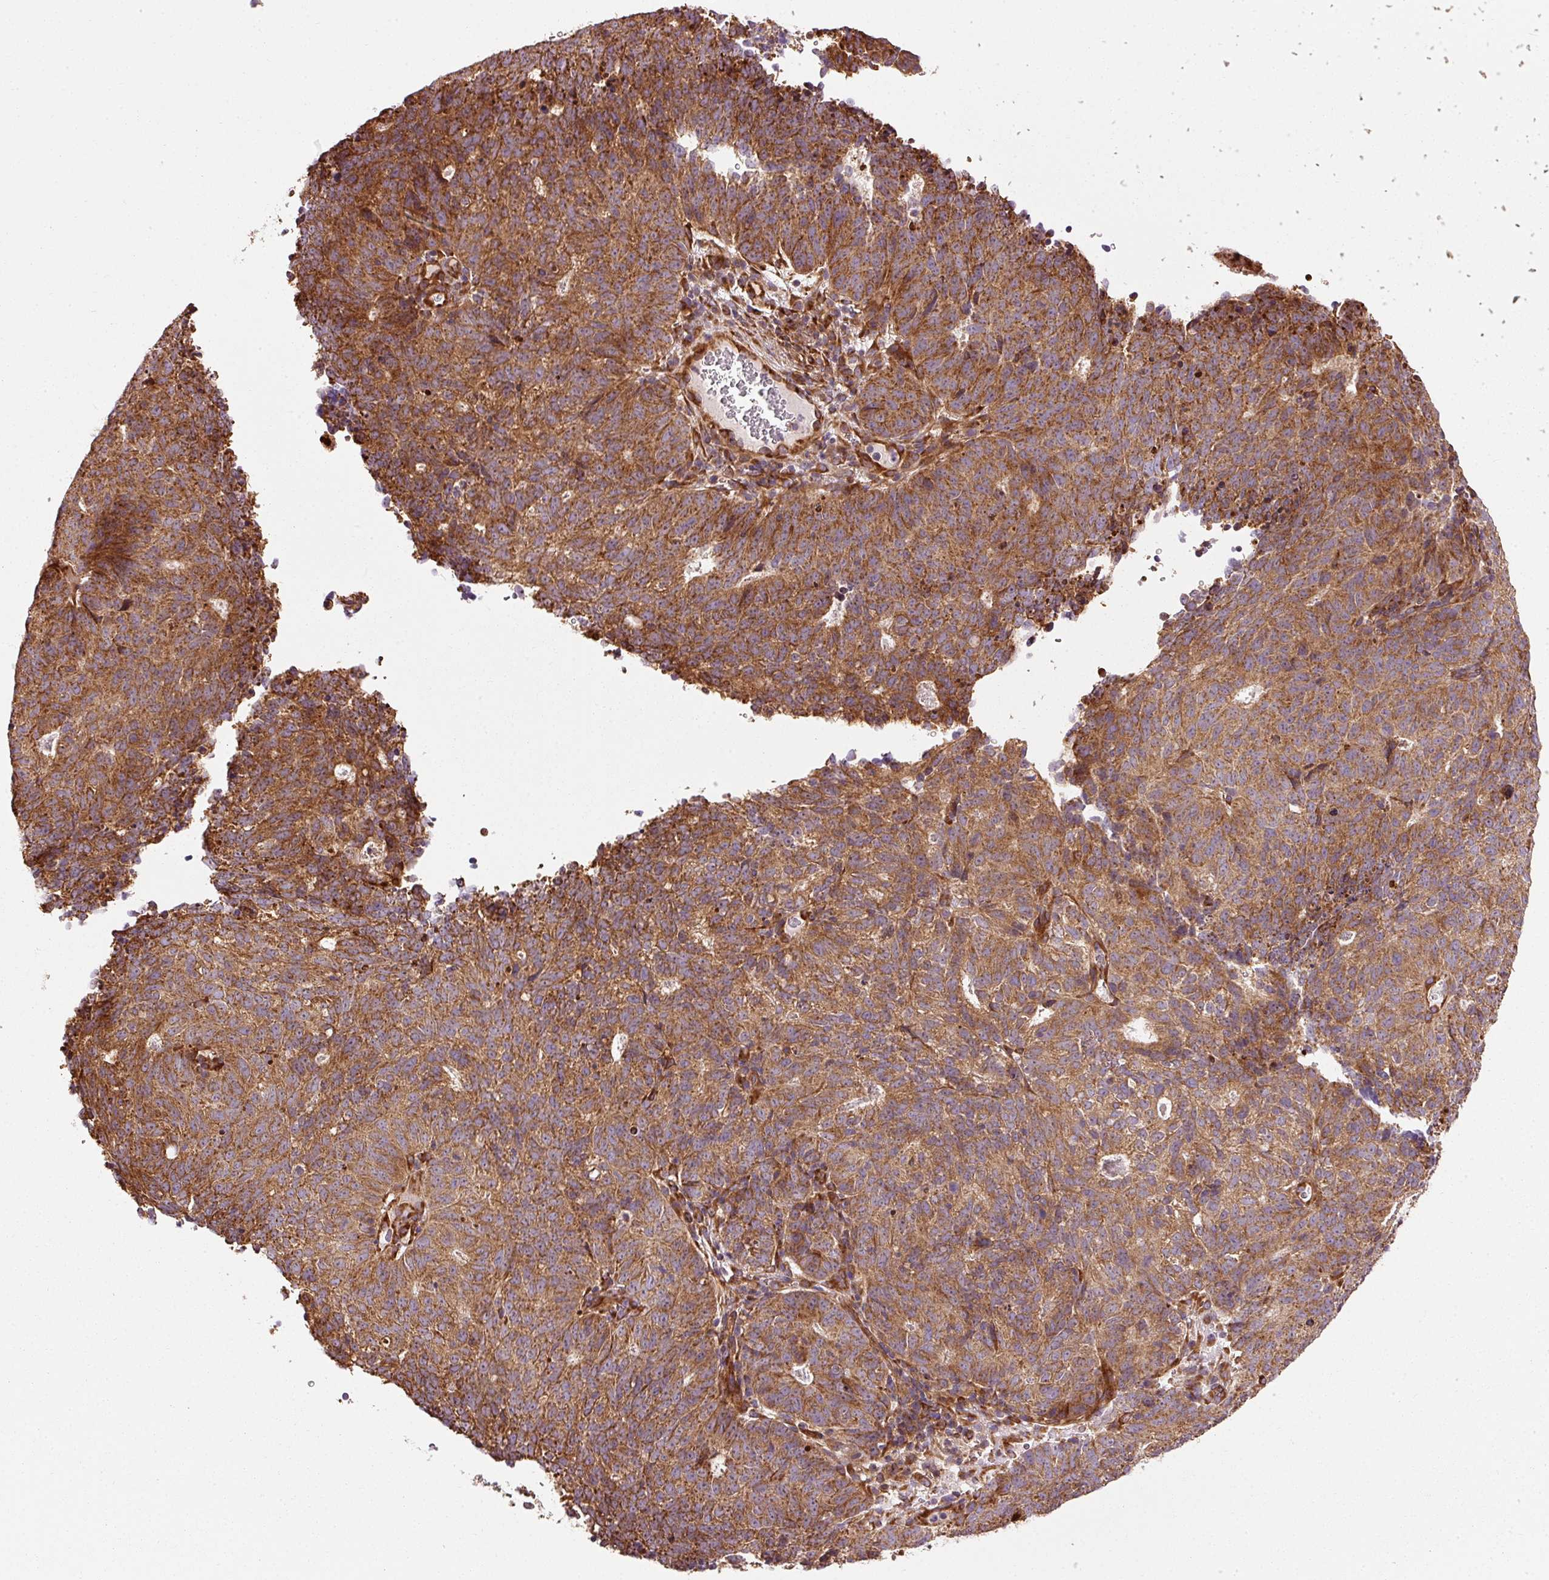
{"staining": {"intensity": "strong", "quantity": ">75%", "location": "cytoplasmic/membranous"}, "tissue": "cervical cancer", "cell_type": "Tumor cells", "image_type": "cancer", "snomed": [{"axis": "morphology", "description": "Adenocarcinoma, NOS"}, {"axis": "topography", "description": "Cervix"}], "caption": "This is a micrograph of IHC staining of cervical cancer (adenocarcinoma), which shows strong expression in the cytoplasmic/membranous of tumor cells.", "gene": "ISCU", "patient": {"sex": "female", "age": 38}}